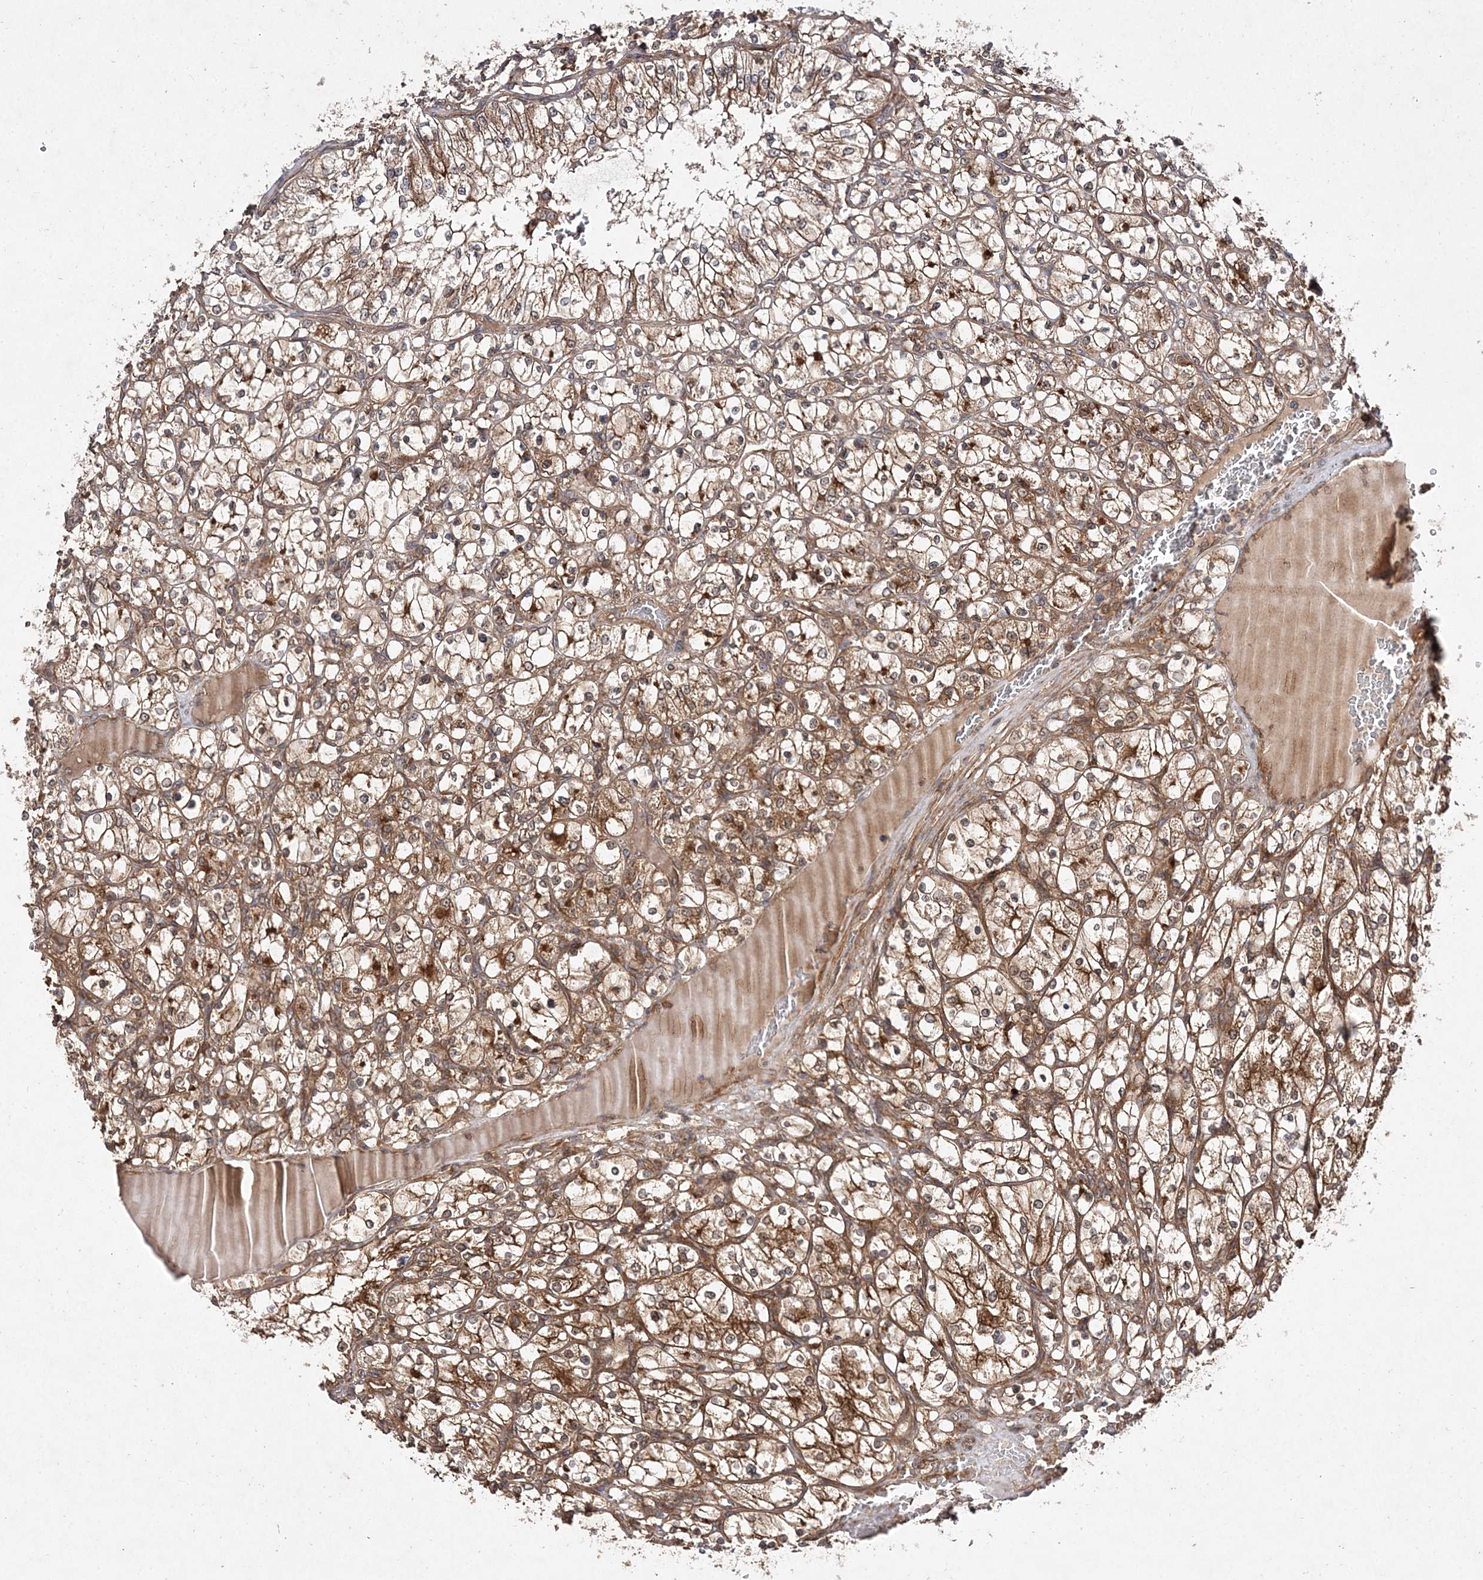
{"staining": {"intensity": "strong", "quantity": ">75%", "location": "cytoplasmic/membranous"}, "tissue": "renal cancer", "cell_type": "Tumor cells", "image_type": "cancer", "snomed": [{"axis": "morphology", "description": "Adenocarcinoma, NOS"}, {"axis": "topography", "description": "Kidney"}], "caption": "Tumor cells display high levels of strong cytoplasmic/membranous positivity in about >75% of cells in human renal cancer. Immunohistochemistry (ihc) stains the protein of interest in brown and the nuclei are stained blue.", "gene": "TMEM9B", "patient": {"sex": "female", "age": 69}}